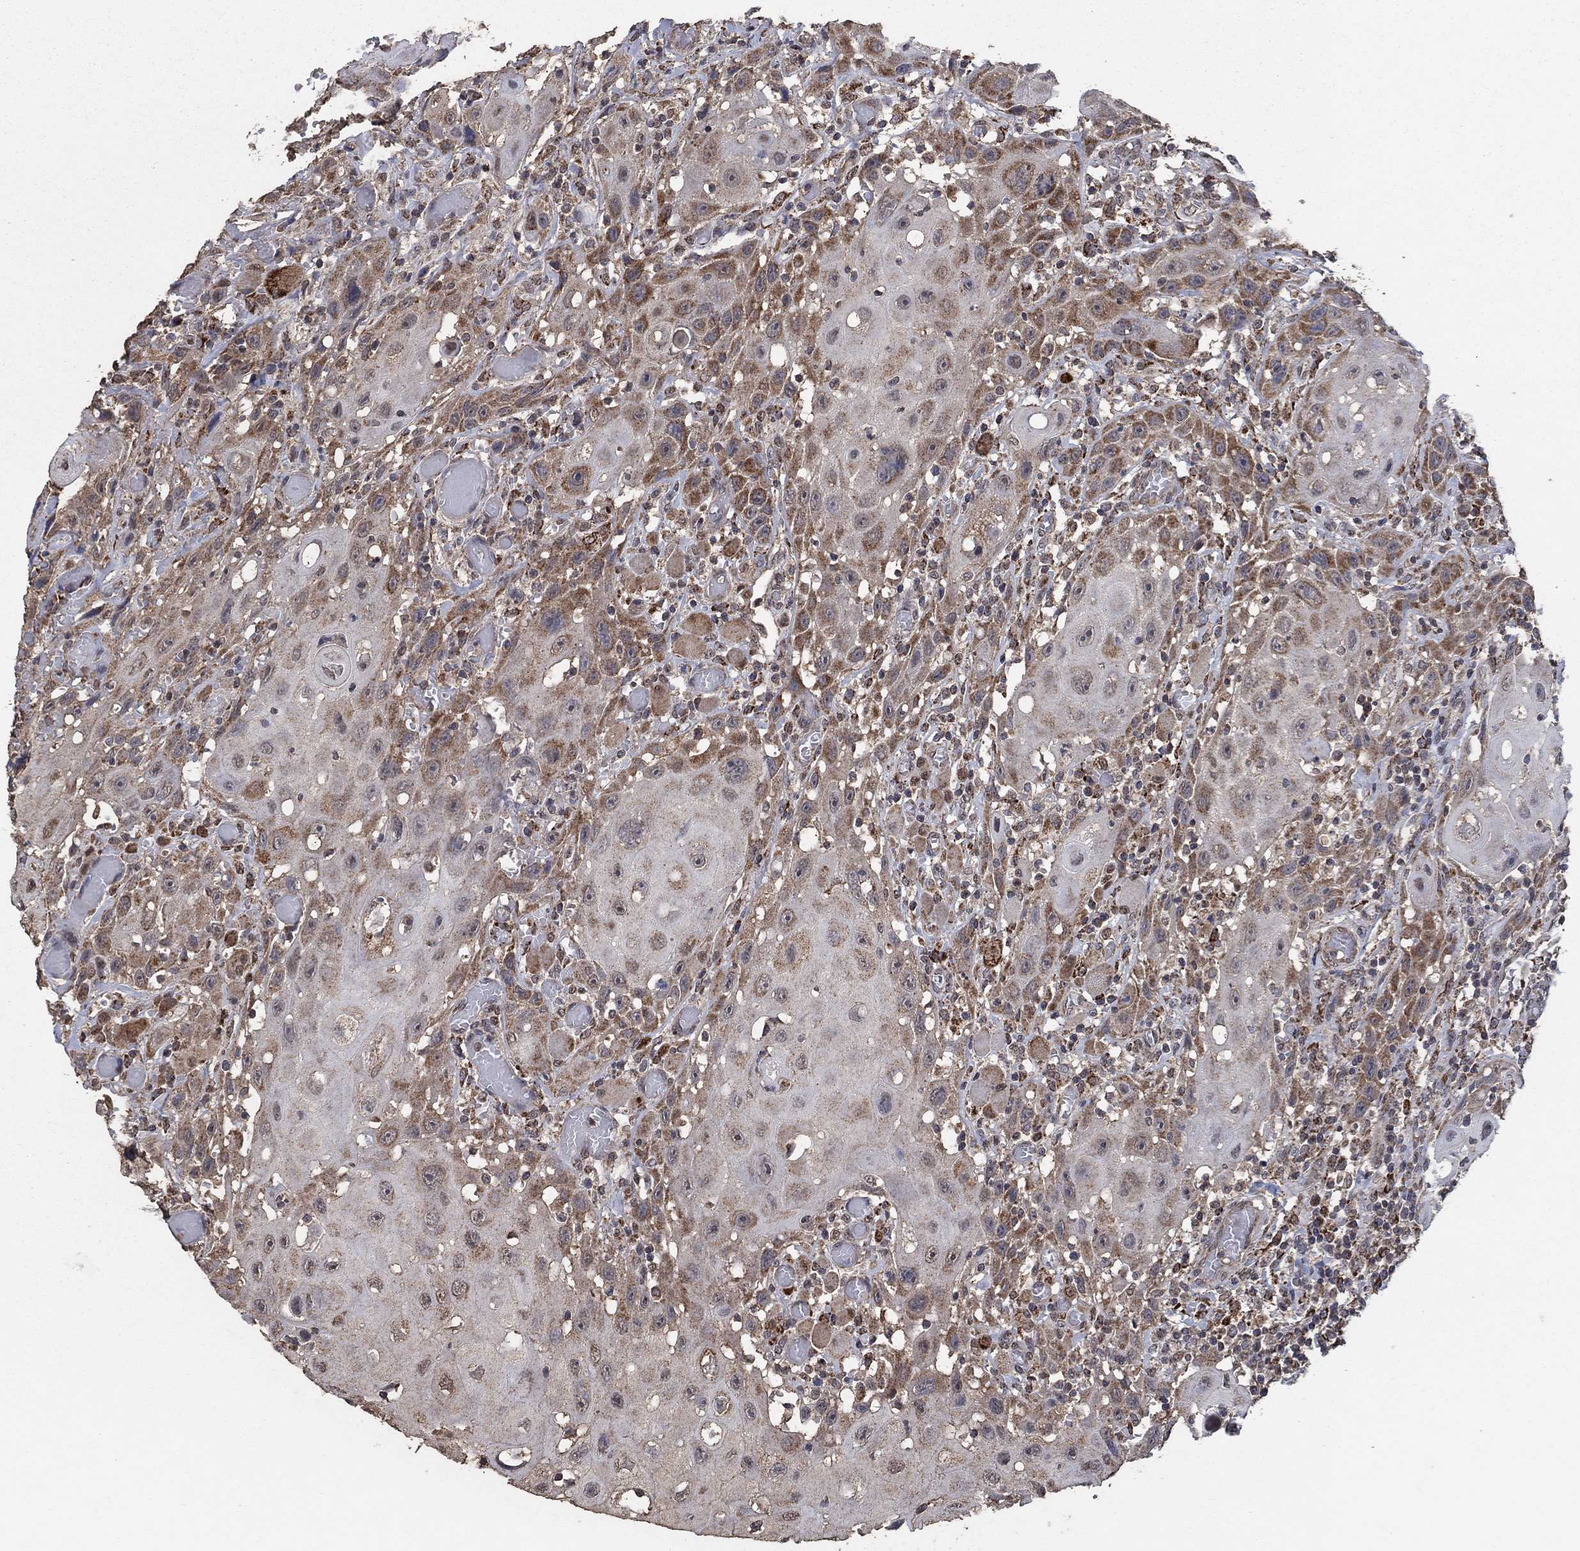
{"staining": {"intensity": "moderate", "quantity": "25%-75%", "location": "cytoplasmic/membranous"}, "tissue": "head and neck cancer", "cell_type": "Tumor cells", "image_type": "cancer", "snomed": [{"axis": "morphology", "description": "Normal tissue, NOS"}, {"axis": "morphology", "description": "Squamous cell carcinoma, NOS"}, {"axis": "topography", "description": "Oral tissue"}, {"axis": "topography", "description": "Head-Neck"}], "caption": "DAB (3,3'-diaminobenzidine) immunohistochemical staining of head and neck cancer demonstrates moderate cytoplasmic/membranous protein staining in approximately 25%-75% of tumor cells.", "gene": "MRPS24", "patient": {"sex": "male", "age": 71}}